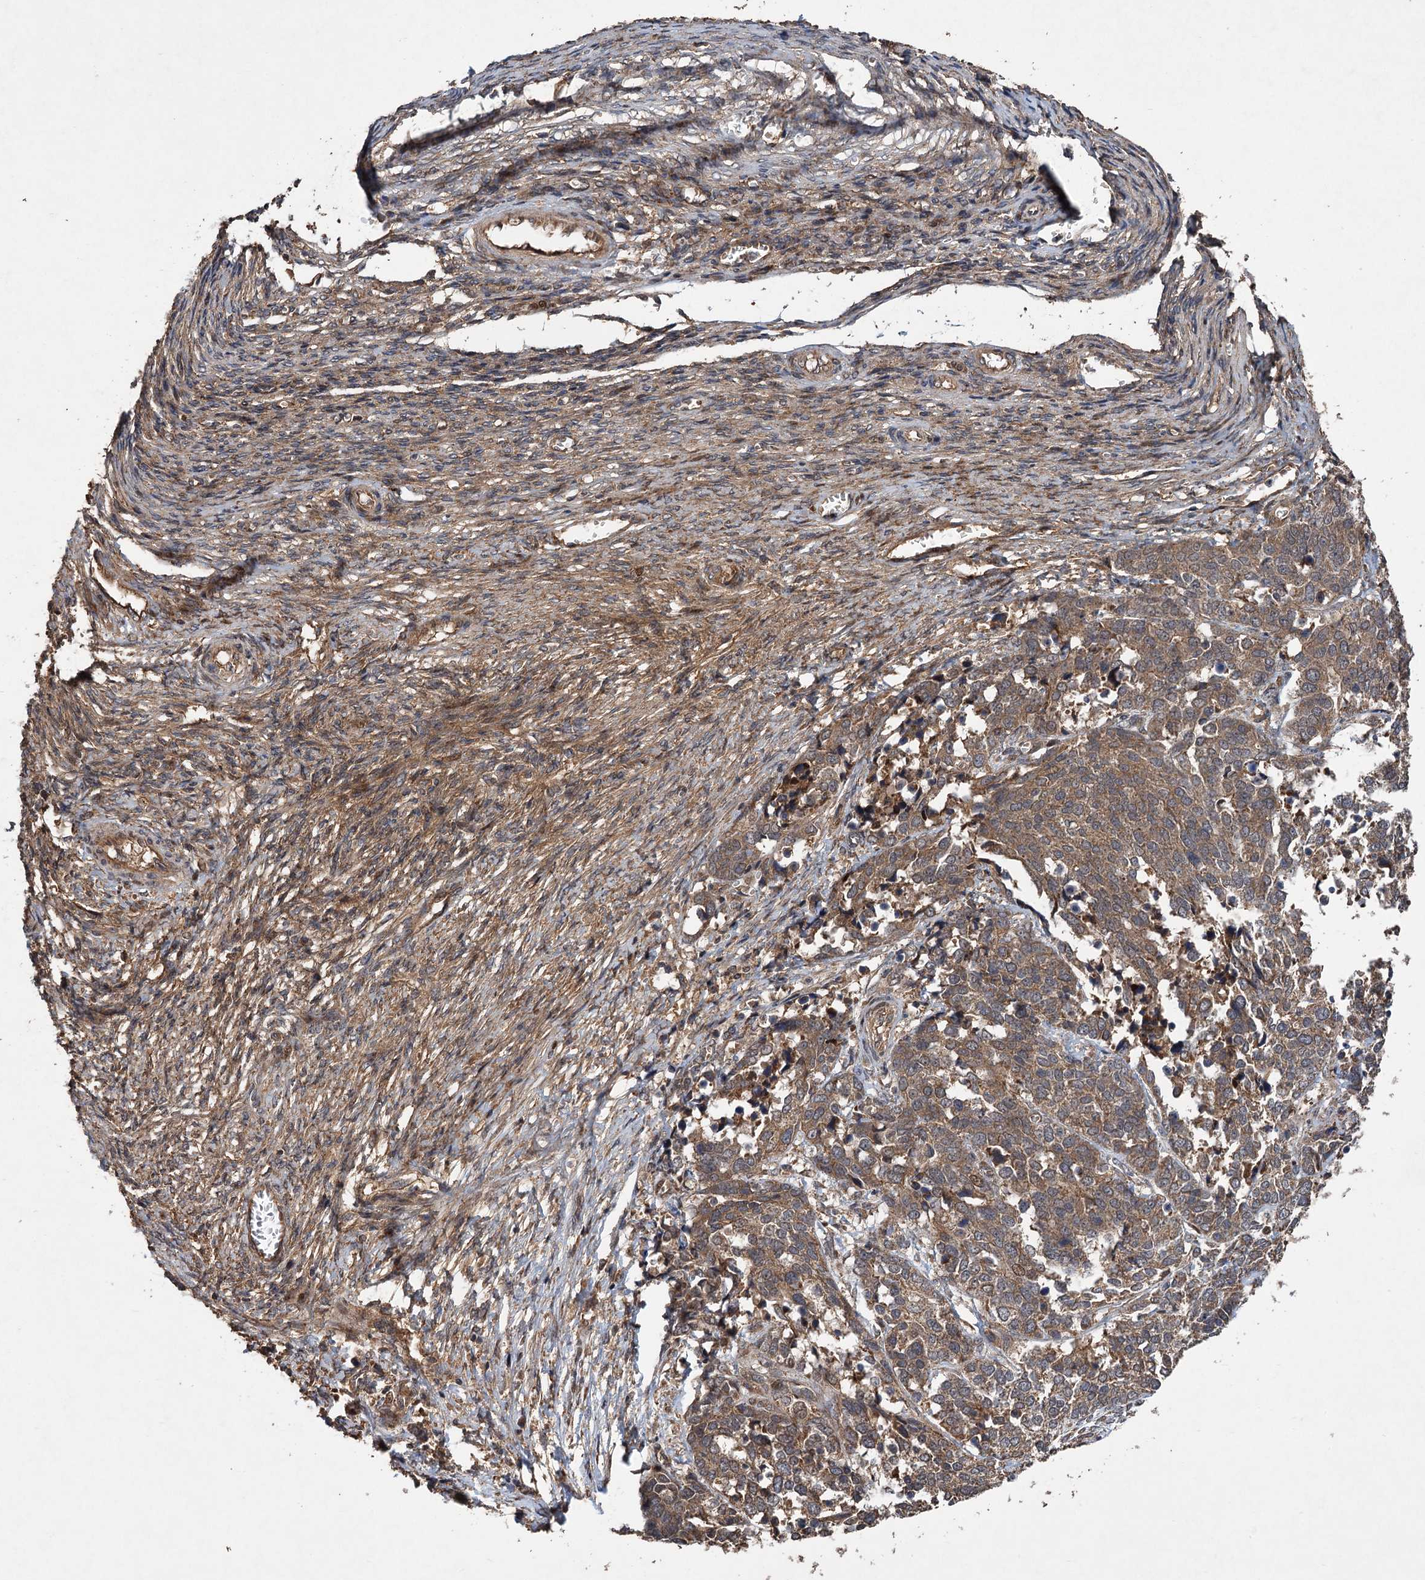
{"staining": {"intensity": "weak", "quantity": ">75%", "location": "cytoplasmic/membranous,nuclear"}, "tissue": "ovarian cancer", "cell_type": "Tumor cells", "image_type": "cancer", "snomed": [{"axis": "morphology", "description": "Cystadenocarcinoma, serous, NOS"}, {"axis": "topography", "description": "Ovary"}], "caption": "Immunohistochemical staining of ovarian serous cystadenocarcinoma exhibits low levels of weak cytoplasmic/membranous and nuclear protein positivity in approximately >75% of tumor cells. The staining was performed using DAB to visualize the protein expression in brown, while the nuclei were stained in blue with hematoxylin (Magnification: 20x).", "gene": "TMEM39B", "patient": {"sex": "female", "age": 44}}